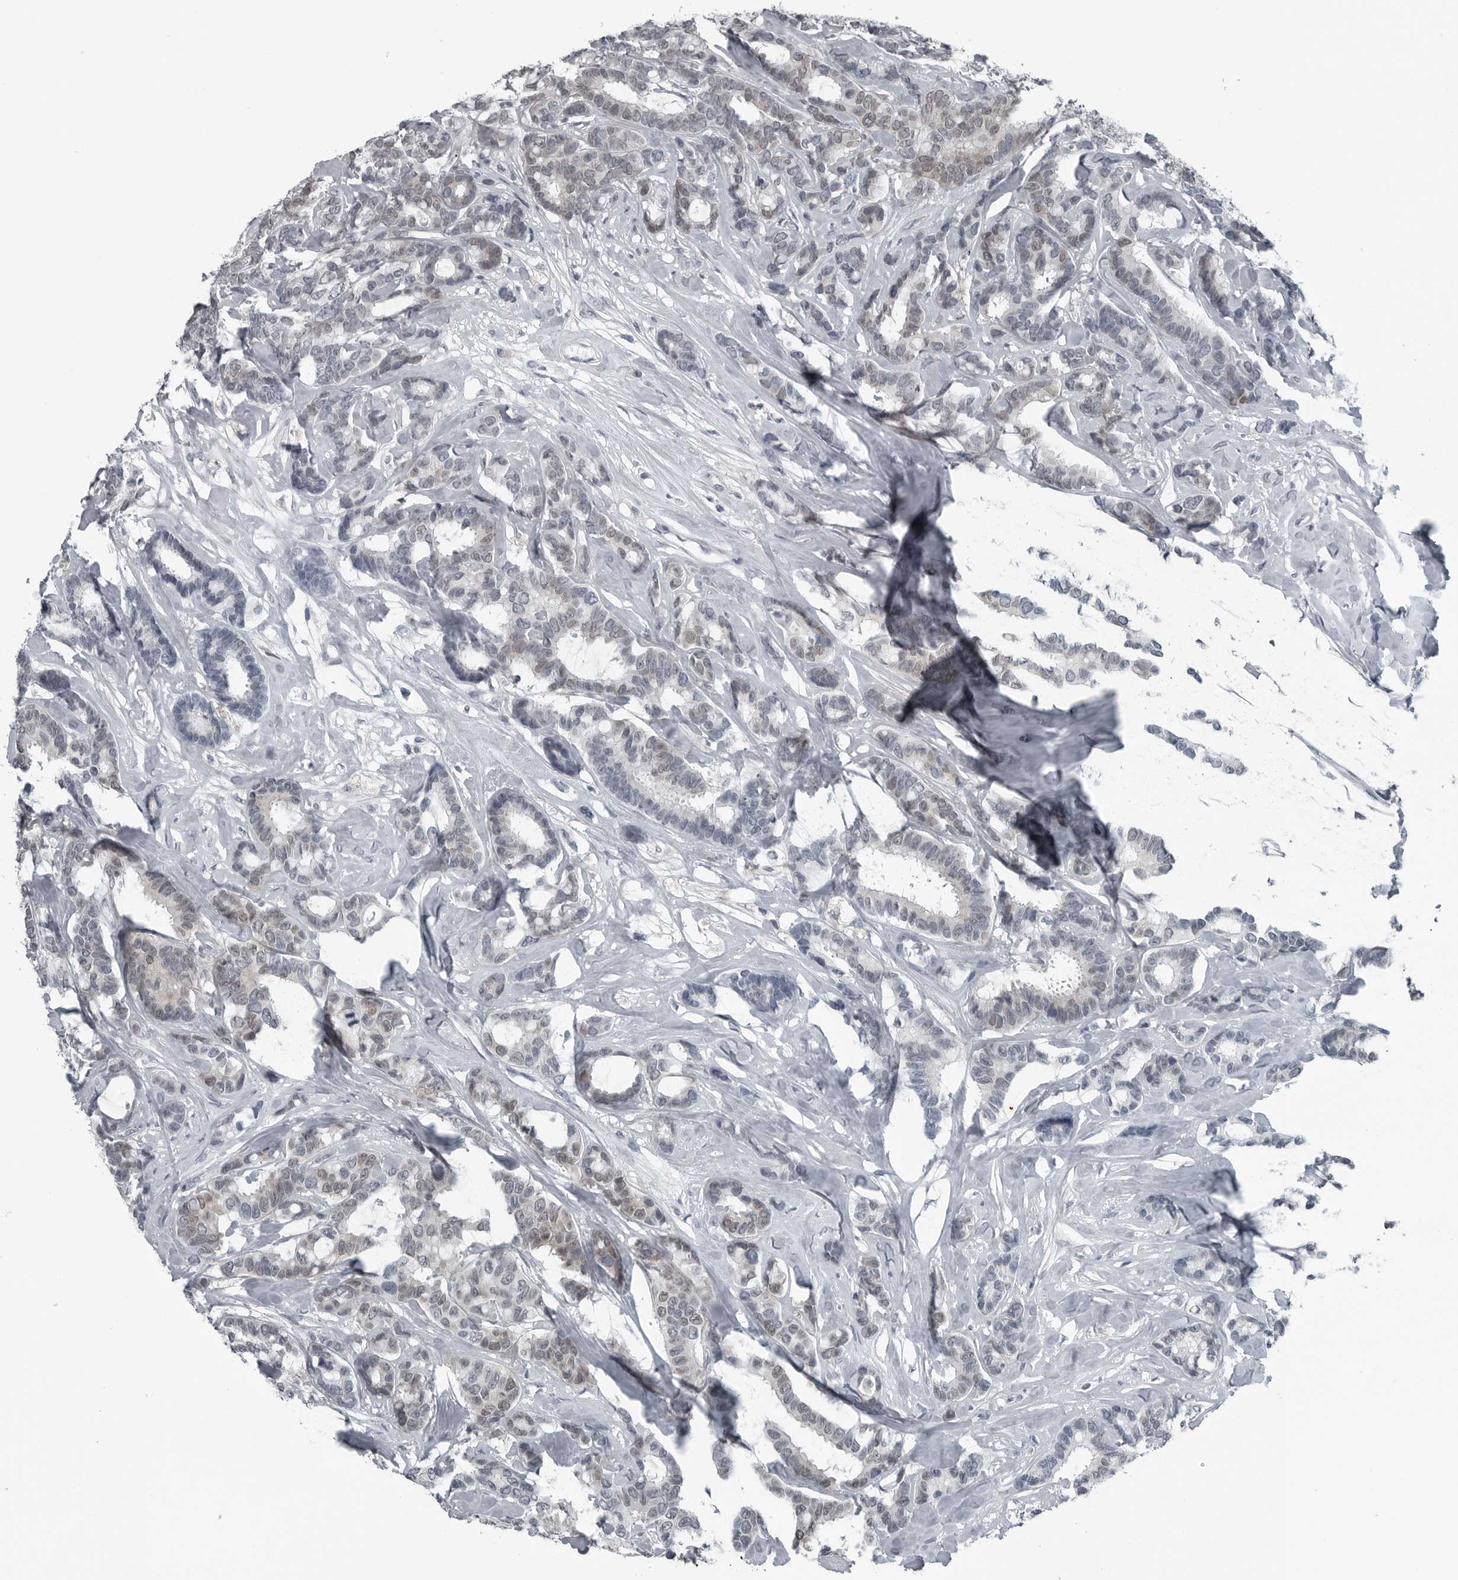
{"staining": {"intensity": "weak", "quantity": "<25%", "location": "cytoplasmic/membranous"}, "tissue": "breast cancer", "cell_type": "Tumor cells", "image_type": "cancer", "snomed": [{"axis": "morphology", "description": "Duct carcinoma"}, {"axis": "topography", "description": "Breast"}], "caption": "Histopathology image shows no protein staining in tumor cells of breast intraductal carcinoma tissue.", "gene": "DNAAF11", "patient": {"sex": "female", "age": 87}}